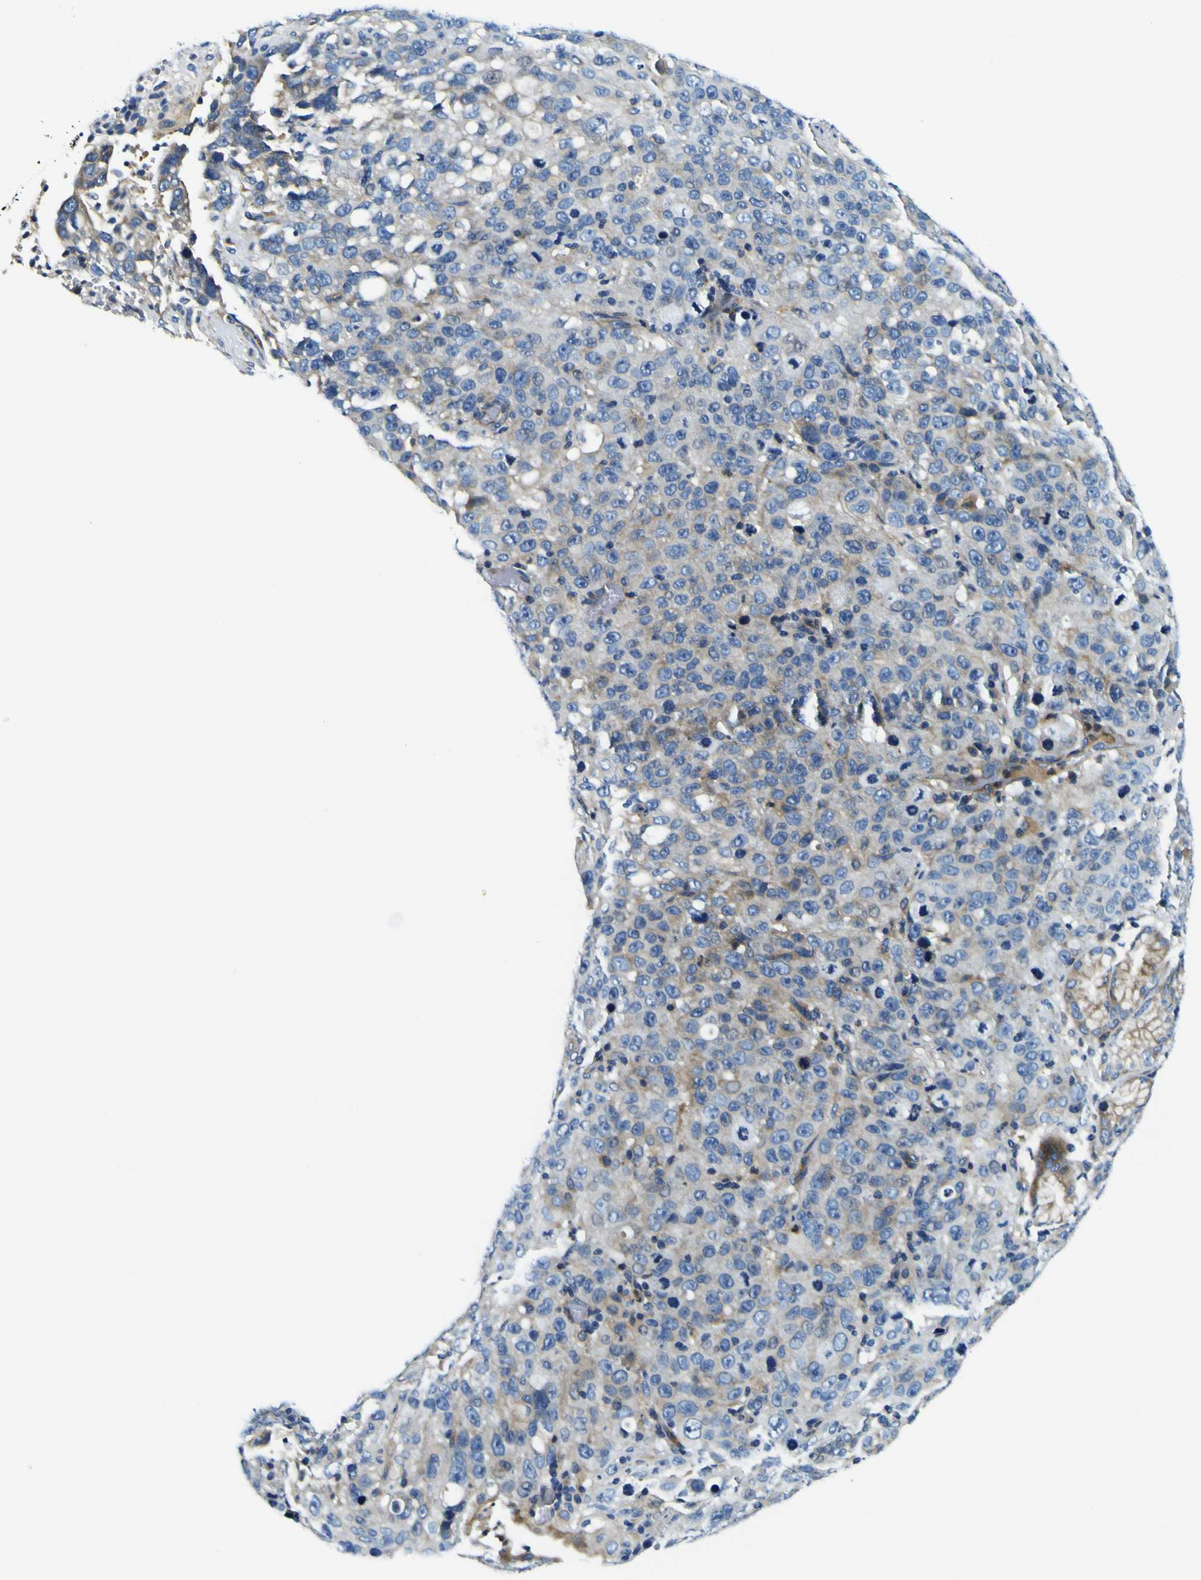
{"staining": {"intensity": "moderate", "quantity": "25%-75%", "location": "cytoplasmic/membranous"}, "tissue": "stomach cancer", "cell_type": "Tumor cells", "image_type": "cancer", "snomed": [{"axis": "morphology", "description": "Normal tissue, NOS"}, {"axis": "morphology", "description": "Adenocarcinoma, NOS"}, {"axis": "topography", "description": "Stomach"}], "caption": "This micrograph reveals stomach adenocarcinoma stained with immunohistochemistry to label a protein in brown. The cytoplasmic/membranous of tumor cells show moderate positivity for the protein. Nuclei are counter-stained blue.", "gene": "CLSTN1", "patient": {"sex": "male", "age": 48}}